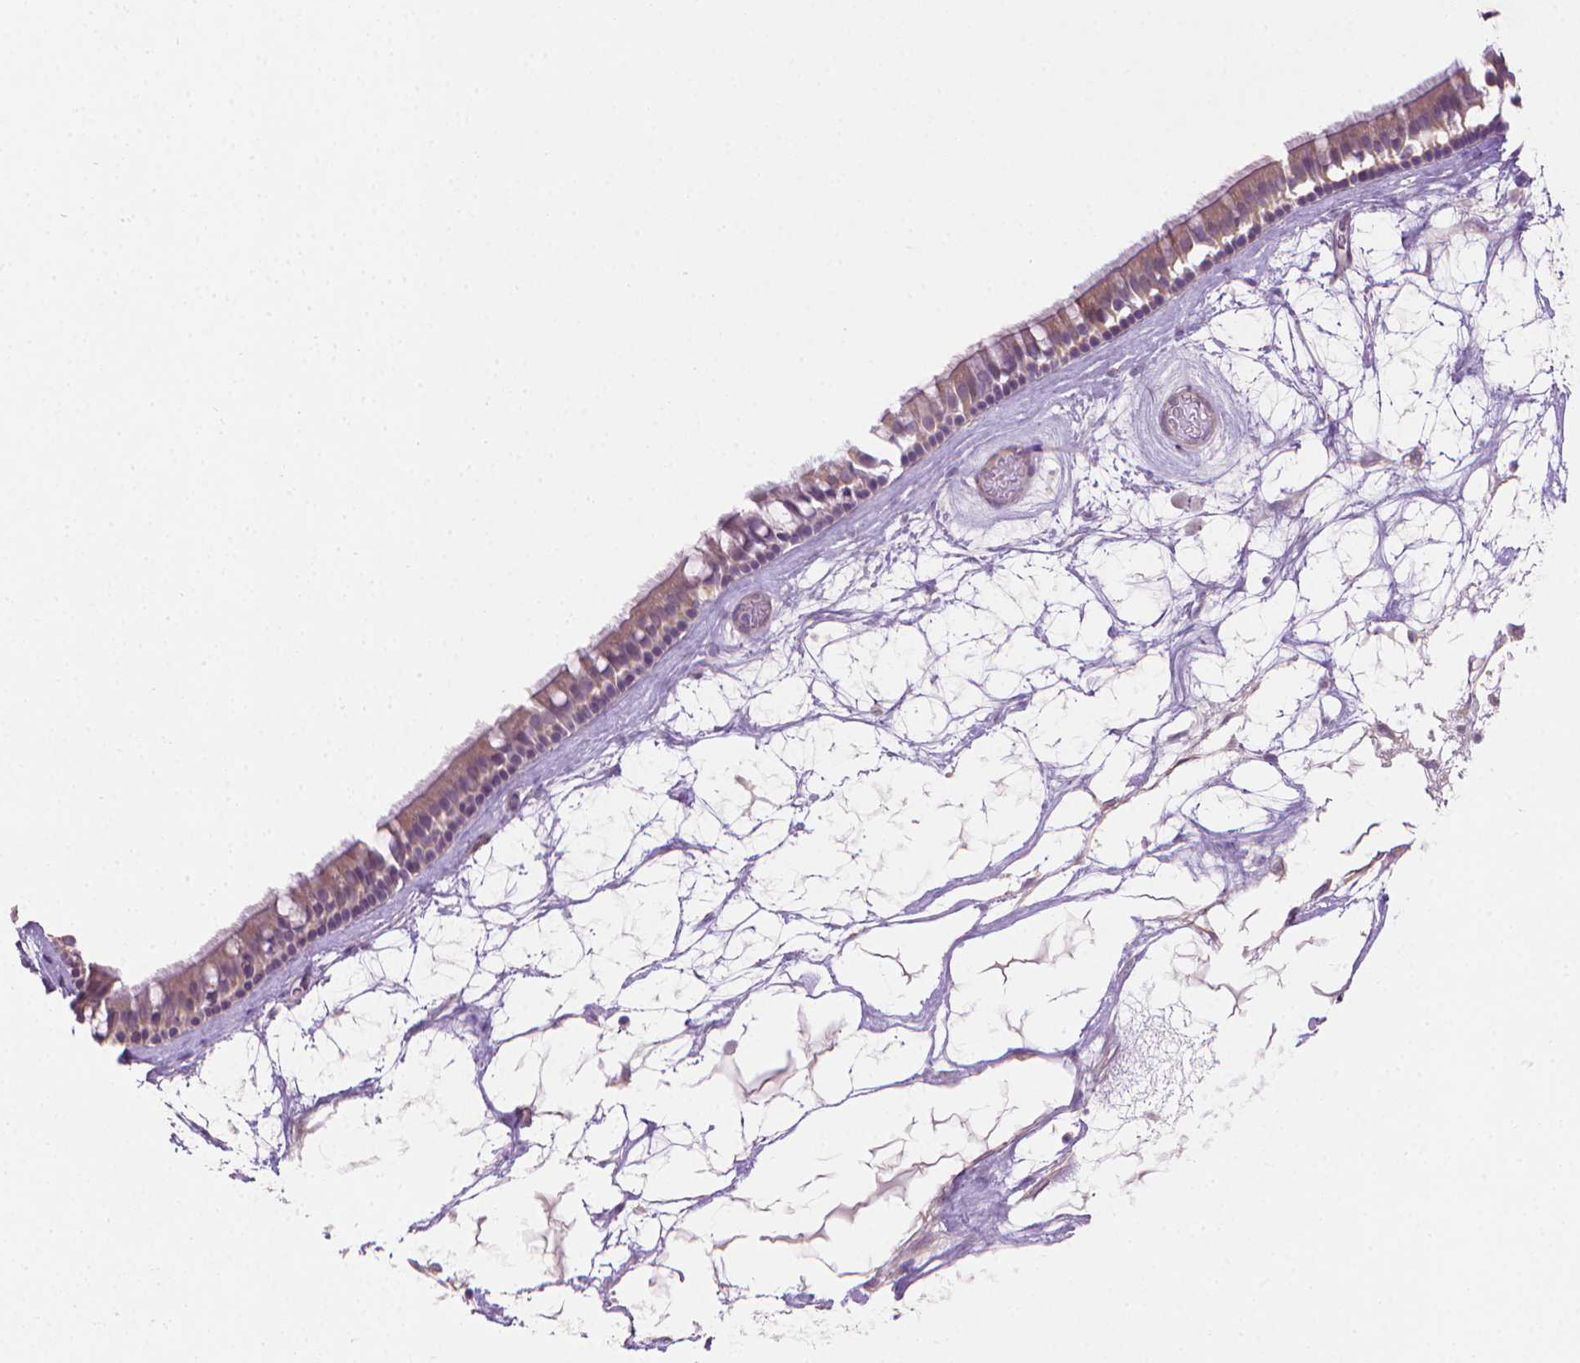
{"staining": {"intensity": "weak", "quantity": "<25%", "location": "cytoplasmic/membranous"}, "tissue": "nasopharynx", "cell_type": "Respiratory epithelial cells", "image_type": "normal", "snomed": [{"axis": "morphology", "description": "Normal tissue, NOS"}, {"axis": "topography", "description": "Nasopharynx"}], "caption": "An image of nasopharynx stained for a protein shows no brown staining in respiratory epithelial cells. (DAB (3,3'-diaminobenzidine) immunohistochemistry visualized using brightfield microscopy, high magnification).", "gene": "GSDMA", "patient": {"sex": "male", "age": 68}}